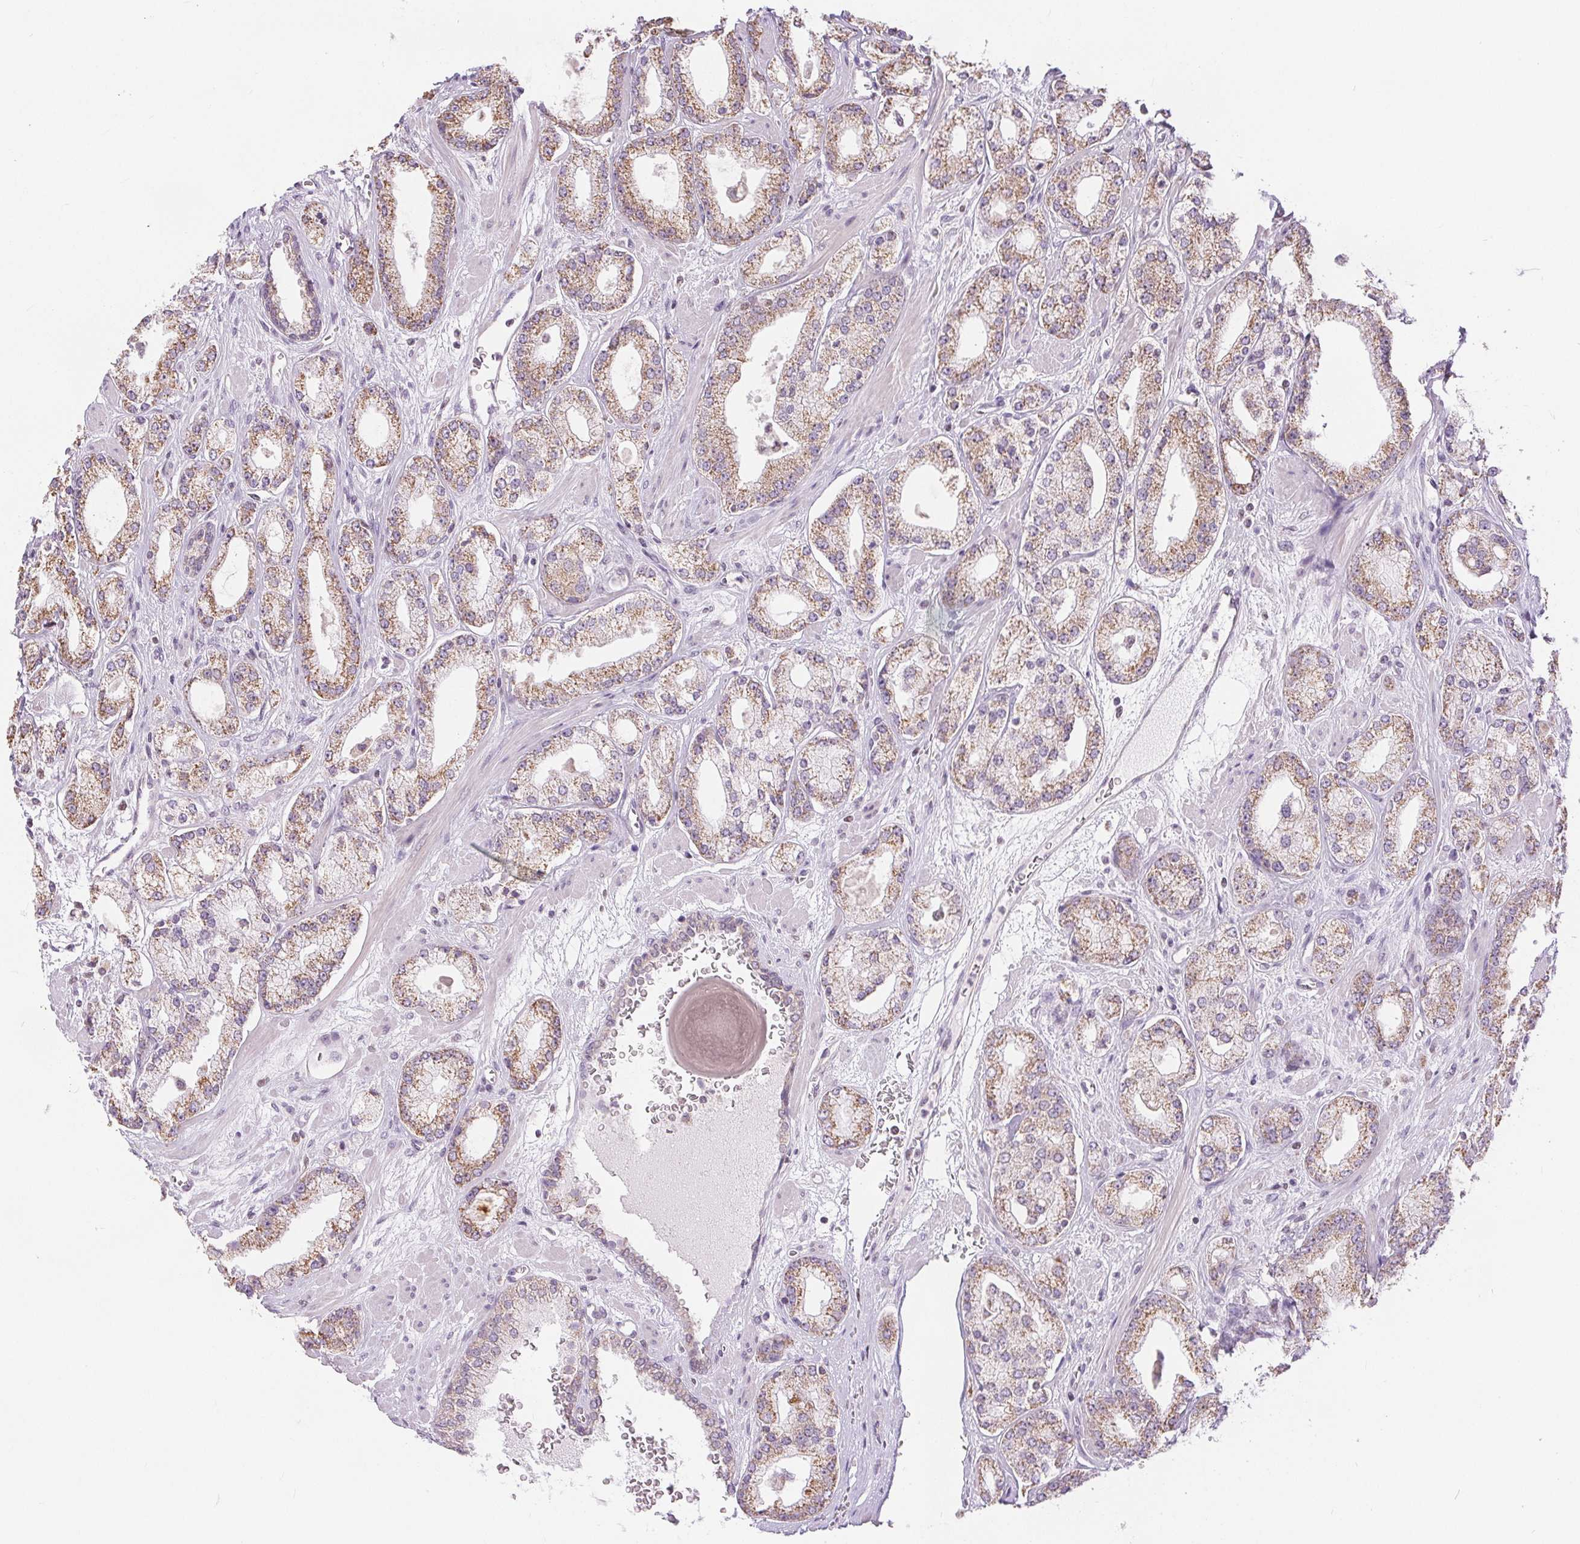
{"staining": {"intensity": "moderate", "quantity": ">75%", "location": "cytoplasmic/membranous"}, "tissue": "prostate cancer", "cell_type": "Tumor cells", "image_type": "cancer", "snomed": [{"axis": "morphology", "description": "Adenocarcinoma, High grade"}, {"axis": "topography", "description": "Prostate"}], "caption": "A brown stain shows moderate cytoplasmic/membranous positivity of a protein in human prostate cancer (high-grade adenocarcinoma) tumor cells.", "gene": "POU2F2", "patient": {"sex": "male", "age": 64}}